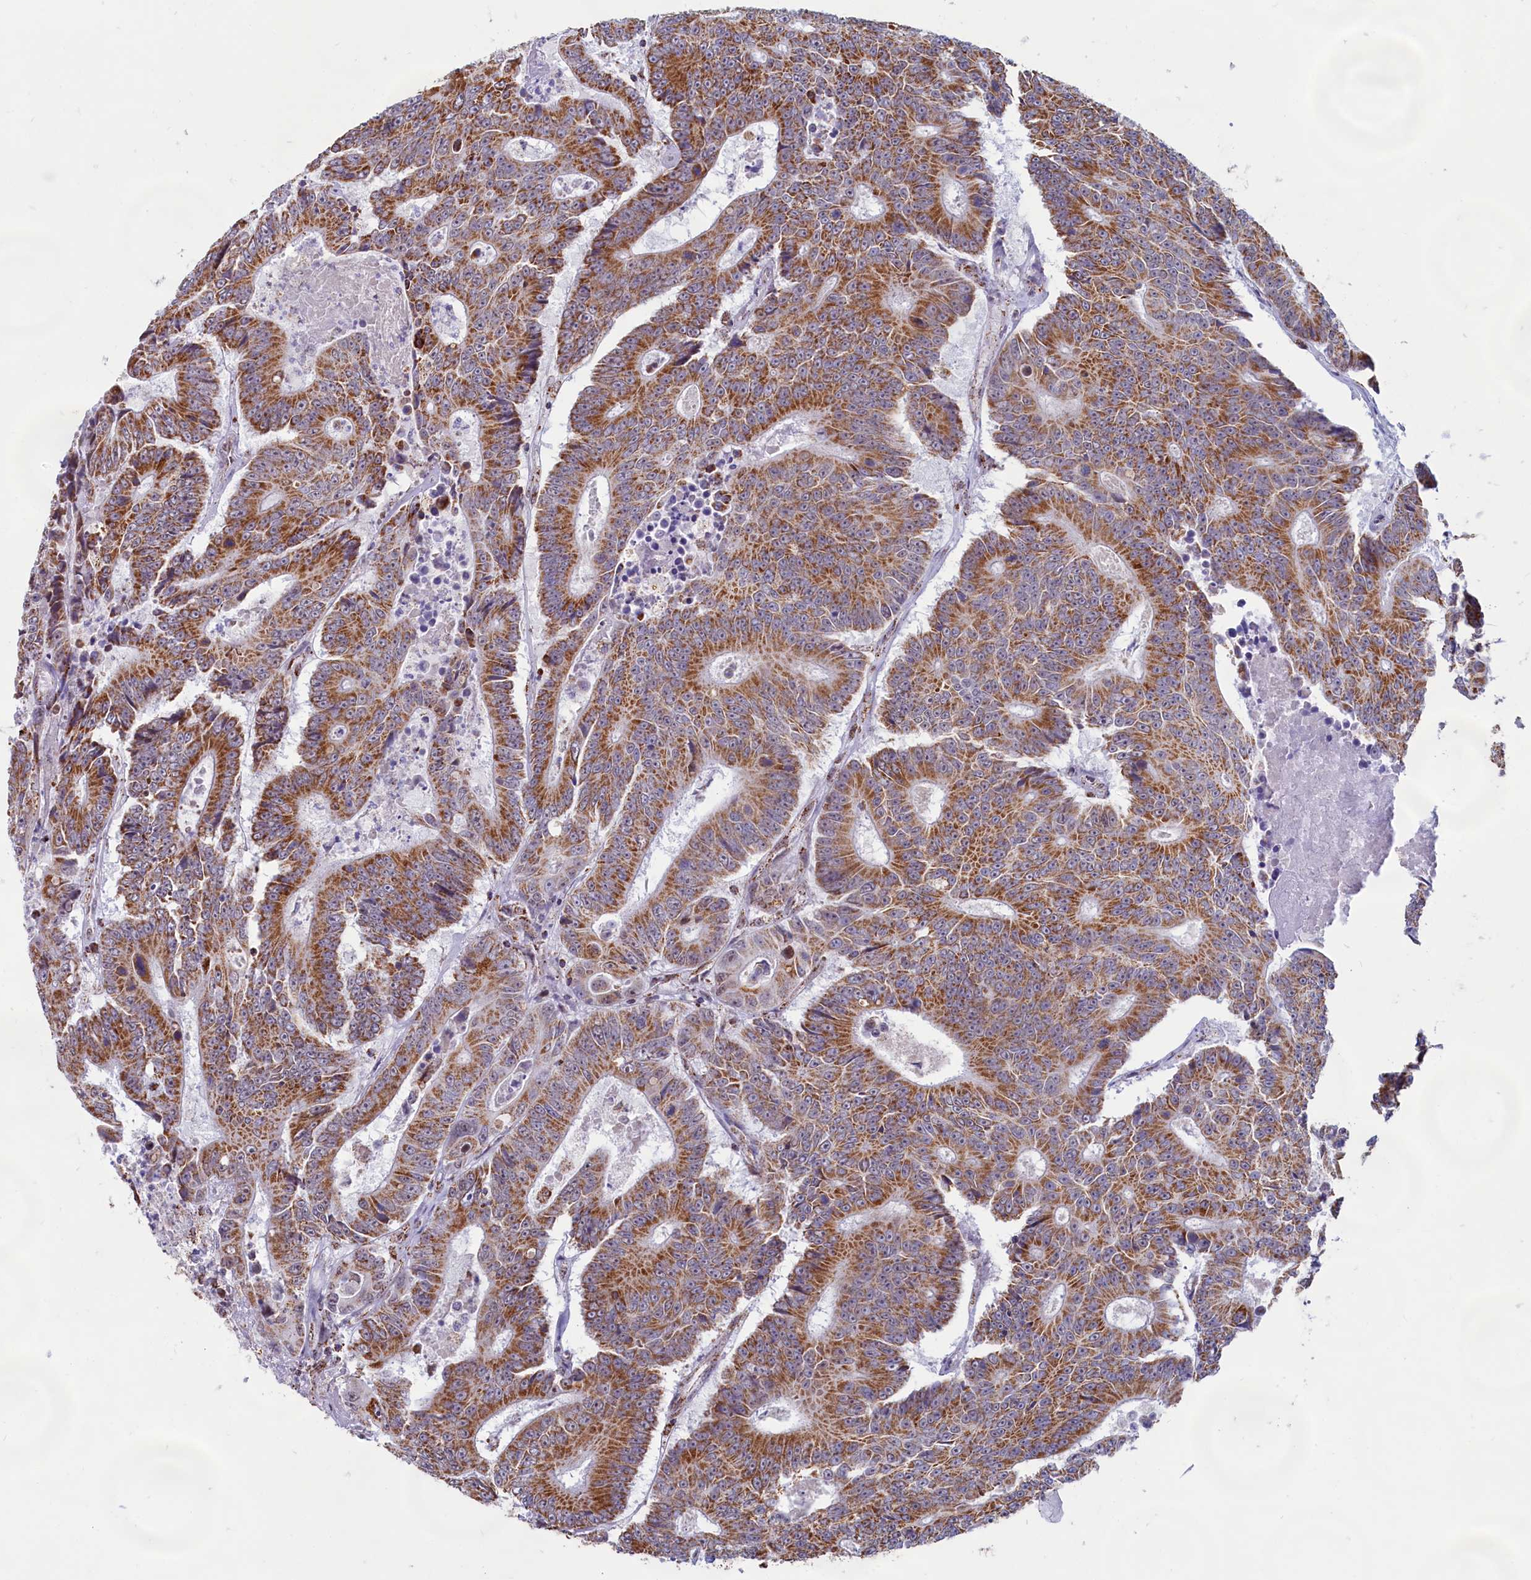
{"staining": {"intensity": "moderate", "quantity": ">75%", "location": "cytoplasmic/membranous"}, "tissue": "colorectal cancer", "cell_type": "Tumor cells", "image_type": "cancer", "snomed": [{"axis": "morphology", "description": "Adenocarcinoma, NOS"}, {"axis": "topography", "description": "Colon"}], "caption": "Colorectal cancer stained for a protein (brown) shows moderate cytoplasmic/membranous positive staining in approximately >75% of tumor cells.", "gene": "C1D", "patient": {"sex": "male", "age": 83}}